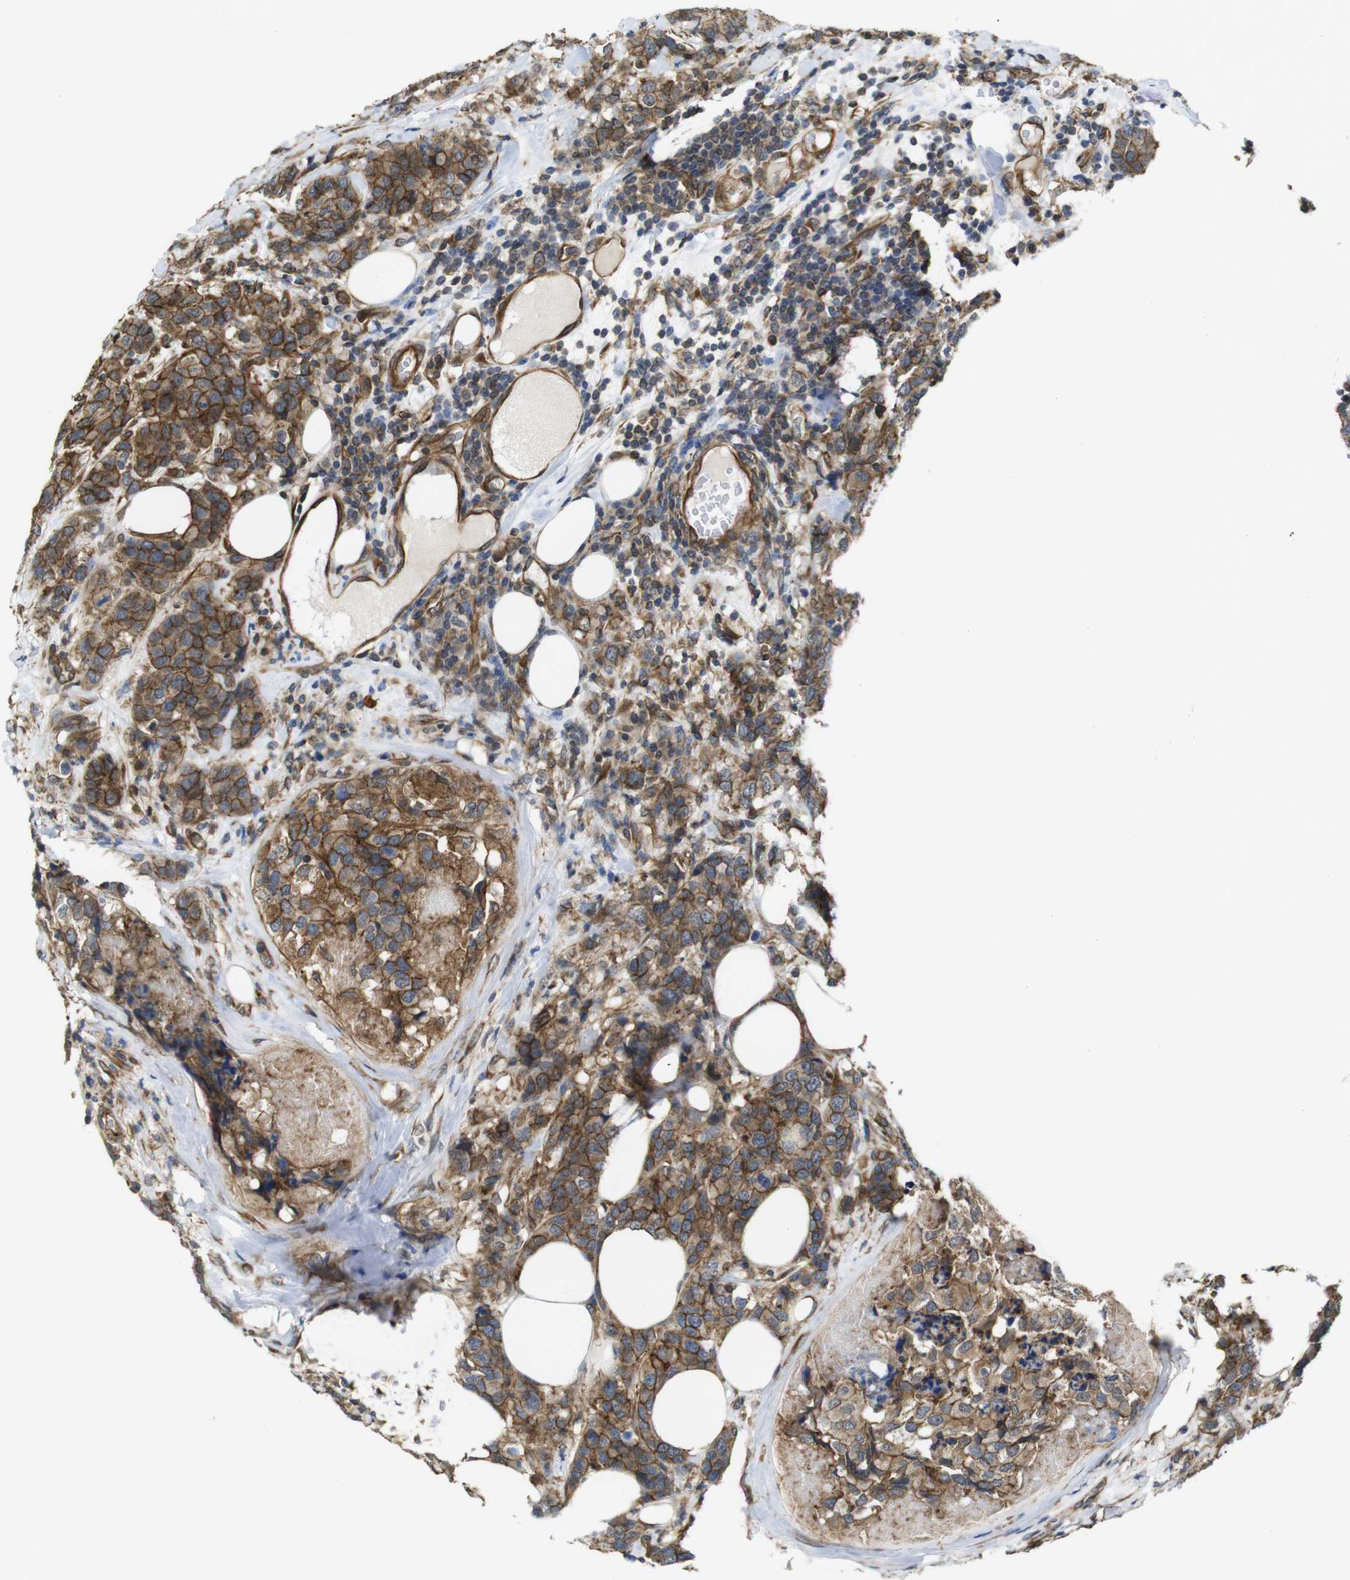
{"staining": {"intensity": "strong", "quantity": ">75%", "location": "cytoplasmic/membranous"}, "tissue": "breast cancer", "cell_type": "Tumor cells", "image_type": "cancer", "snomed": [{"axis": "morphology", "description": "Lobular carcinoma"}, {"axis": "topography", "description": "Breast"}], "caption": "A brown stain highlights strong cytoplasmic/membranous staining of a protein in human breast lobular carcinoma tumor cells.", "gene": "ZDHHC5", "patient": {"sex": "female", "age": 59}}